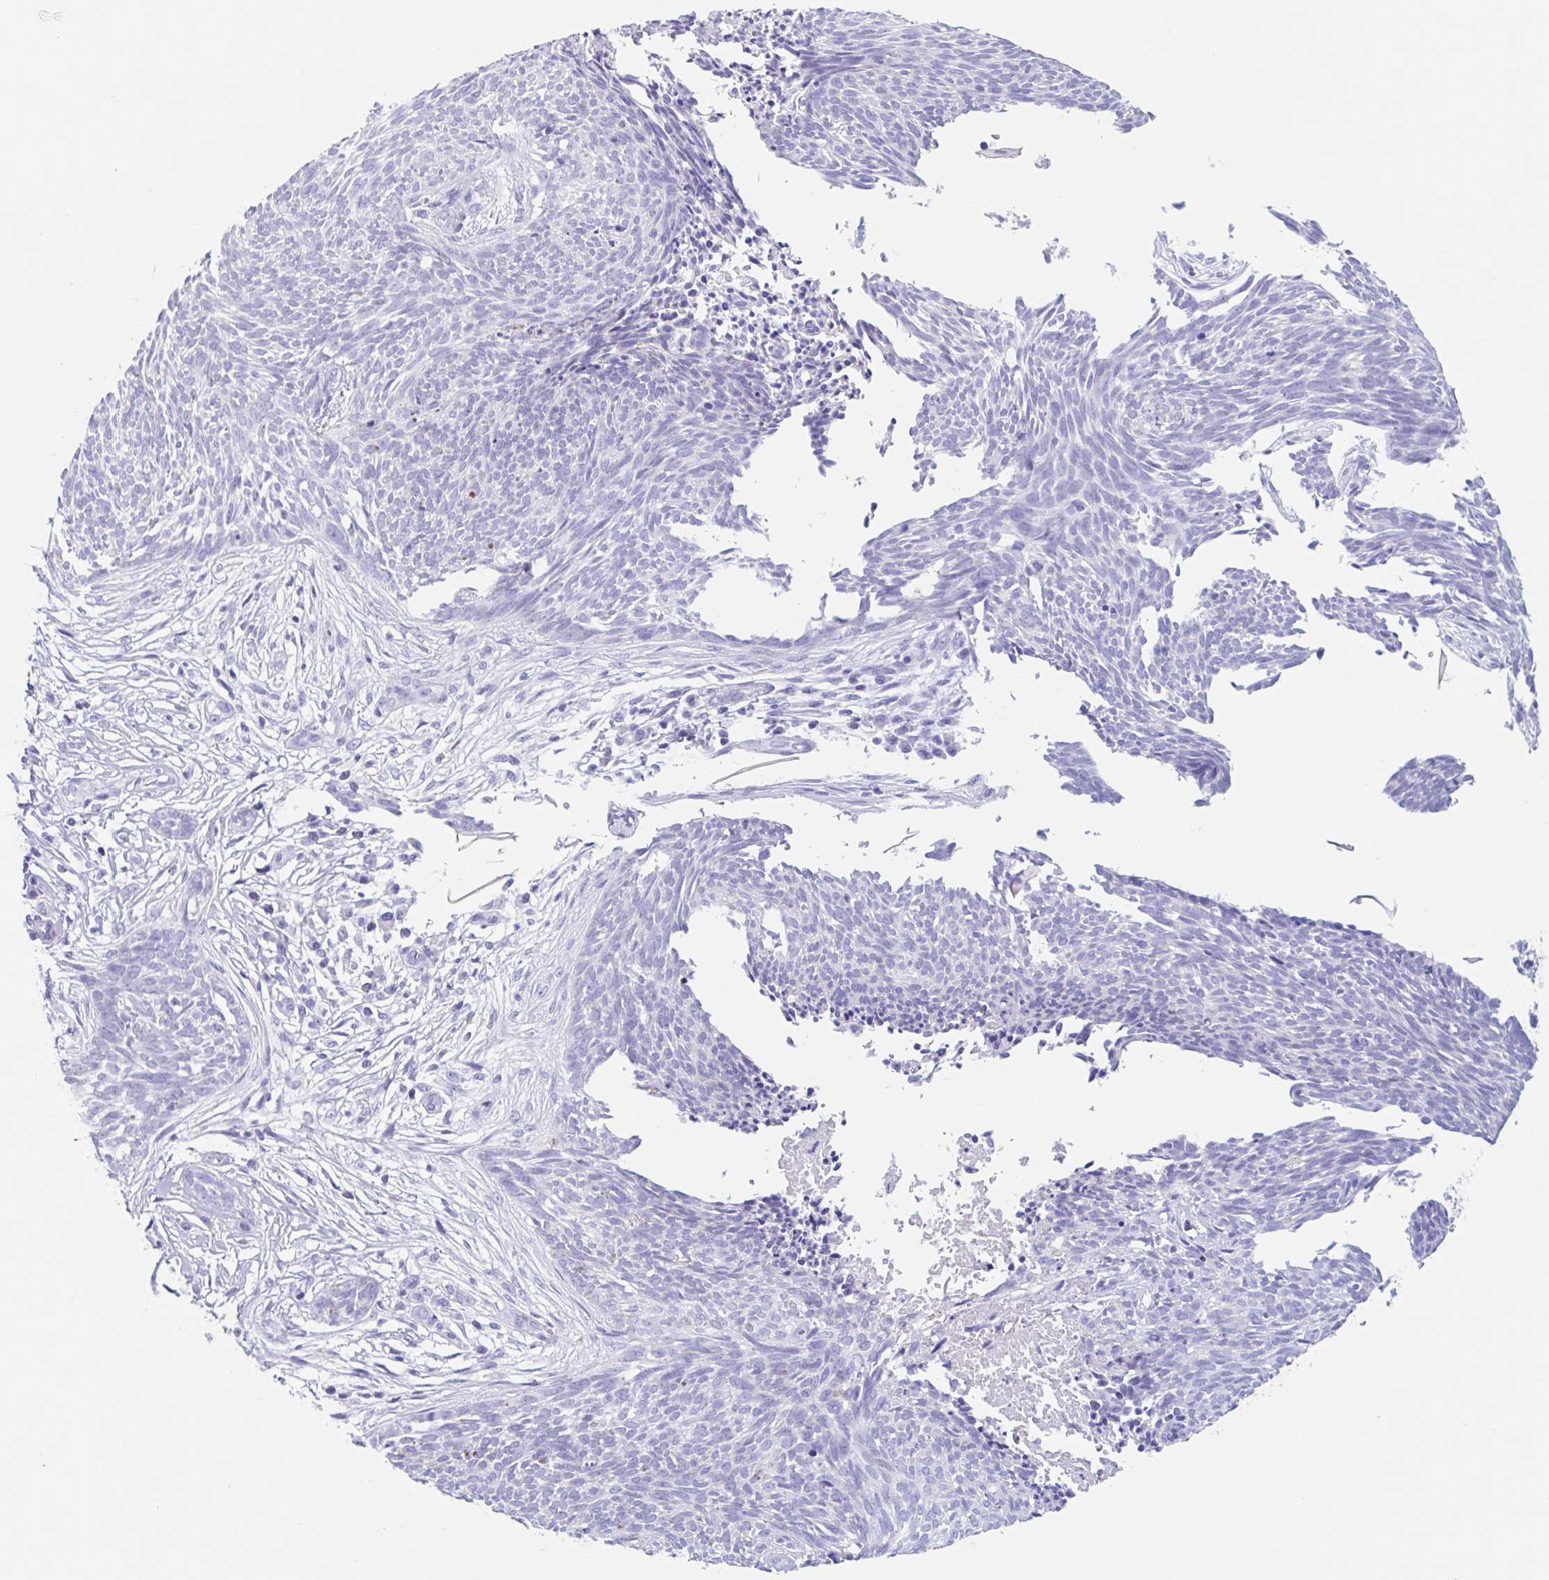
{"staining": {"intensity": "negative", "quantity": "none", "location": "none"}, "tissue": "skin cancer", "cell_type": "Tumor cells", "image_type": "cancer", "snomed": [{"axis": "morphology", "description": "Basal cell carcinoma"}, {"axis": "topography", "description": "Skin"}, {"axis": "topography", "description": "Skin, foot"}], "caption": "Basal cell carcinoma (skin) stained for a protein using immunohistochemistry (IHC) demonstrates no expression tumor cells.", "gene": "CPTP", "patient": {"sex": "female", "age": 86}}